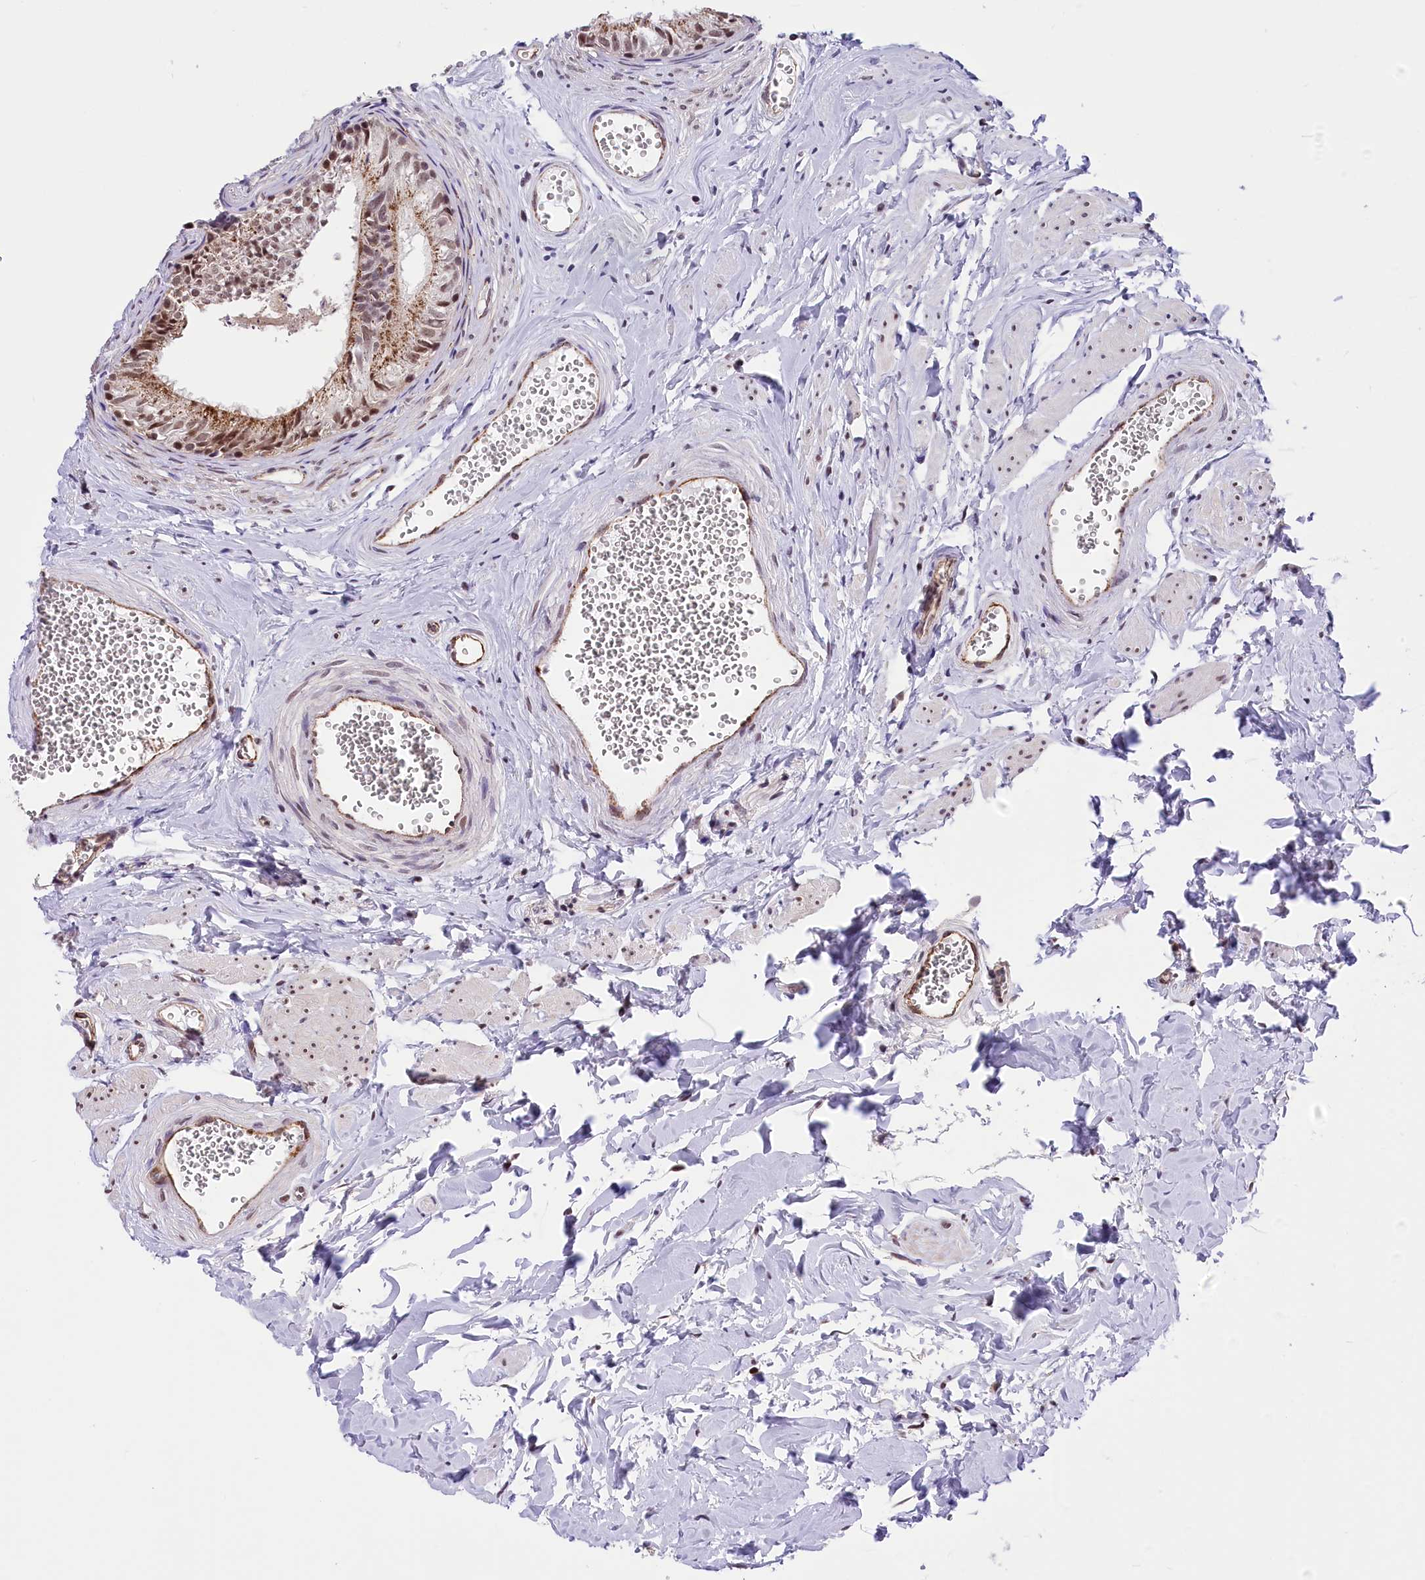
{"staining": {"intensity": "weak", "quantity": ">75%", "location": "cytoplasmic/membranous,nuclear"}, "tissue": "epididymis", "cell_type": "Glandular cells", "image_type": "normal", "snomed": [{"axis": "morphology", "description": "Normal tissue, NOS"}, {"axis": "topography", "description": "Epididymis"}], "caption": "Immunohistochemistry staining of unremarkable epididymis, which demonstrates low levels of weak cytoplasmic/membranous,nuclear staining in about >75% of glandular cells indicating weak cytoplasmic/membranous,nuclear protein positivity. The staining was performed using DAB (3,3'-diaminobenzidine) (brown) for protein detection and nuclei were counterstained in hematoxylin (blue).", "gene": "MRPL54", "patient": {"sex": "male", "age": 36}}